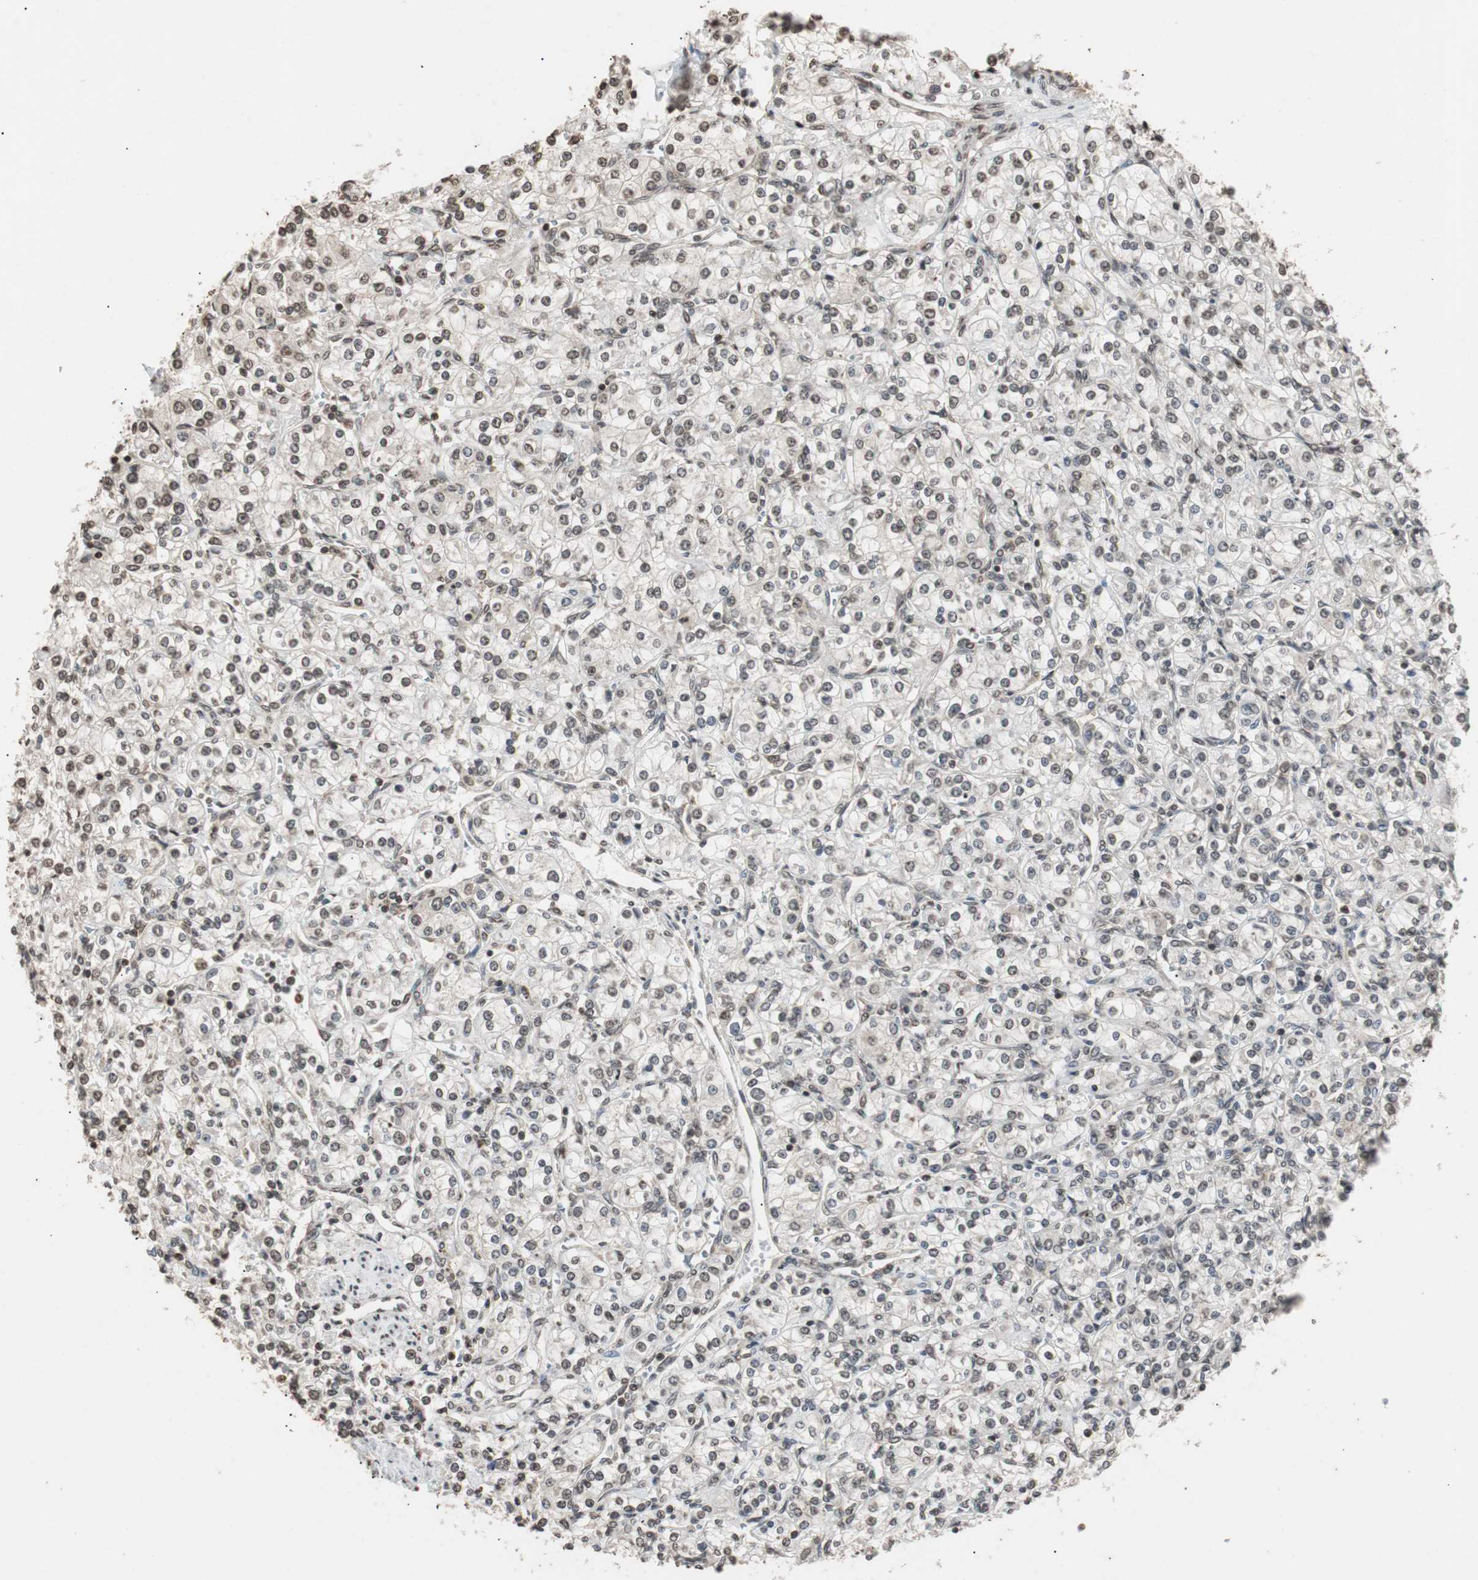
{"staining": {"intensity": "weak", "quantity": "<25%", "location": "nuclear"}, "tissue": "renal cancer", "cell_type": "Tumor cells", "image_type": "cancer", "snomed": [{"axis": "morphology", "description": "Adenocarcinoma, NOS"}, {"axis": "topography", "description": "Kidney"}], "caption": "Immunohistochemical staining of renal cancer (adenocarcinoma) exhibits no significant expression in tumor cells. (IHC, brightfield microscopy, high magnification).", "gene": "ZFC3H1", "patient": {"sex": "male", "age": 77}}